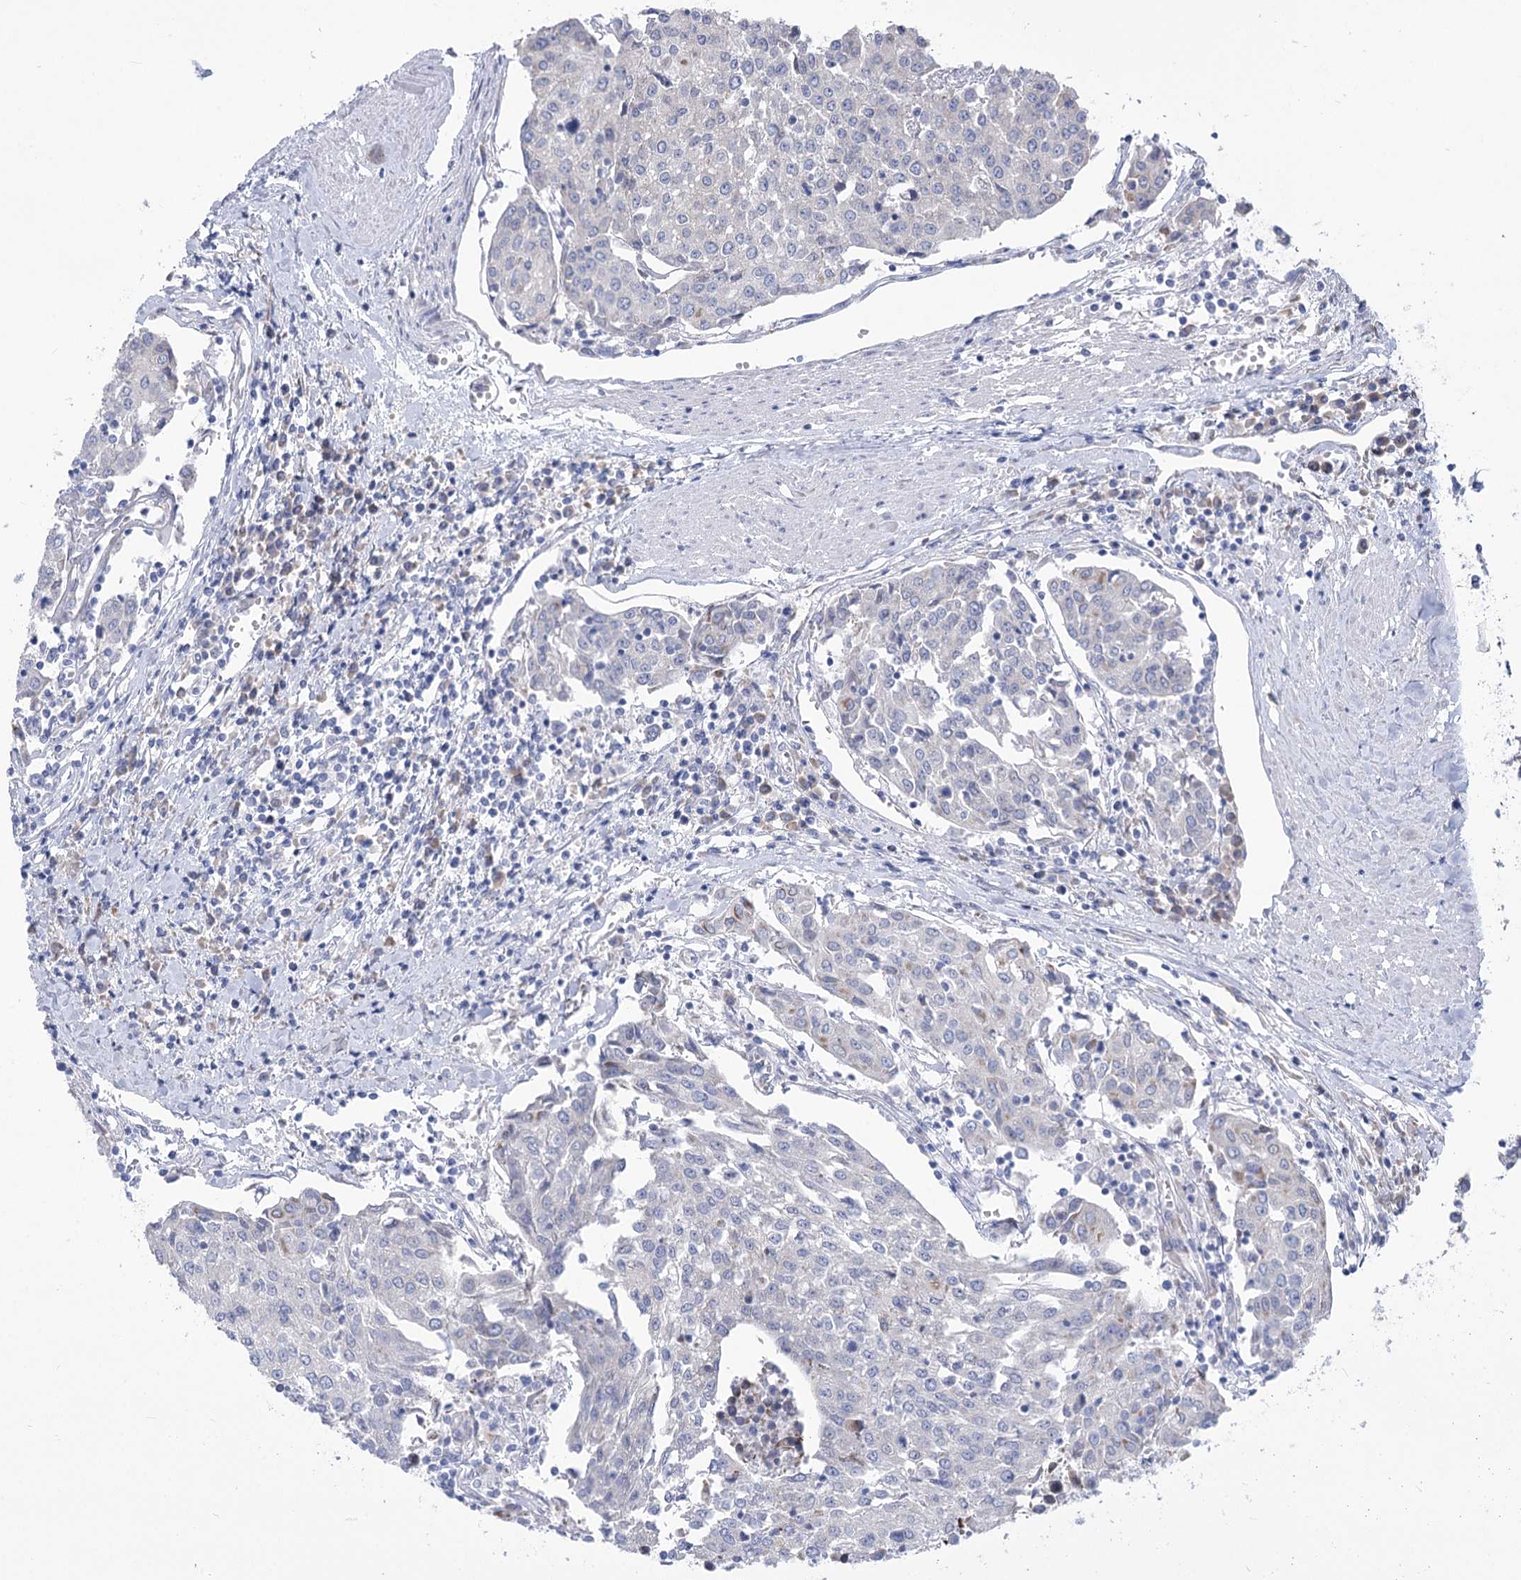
{"staining": {"intensity": "negative", "quantity": "none", "location": "none"}, "tissue": "urothelial cancer", "cell_type": "Tumor cells", "image_type": "cancer", "snomed": [{"axis": "morphology", "description": "Urothelial carcinoma, High grade"}, {"axis": "topography", "description": "Urinary bladder"}], "caption": "The immunohistochemistry (IHC) histopathology image has no significant expression in tumor cells of urothelial carcinoma (high-grade) tissue.", "gene": "STT3B", "patient": {"sex": "female", "age": 85}}